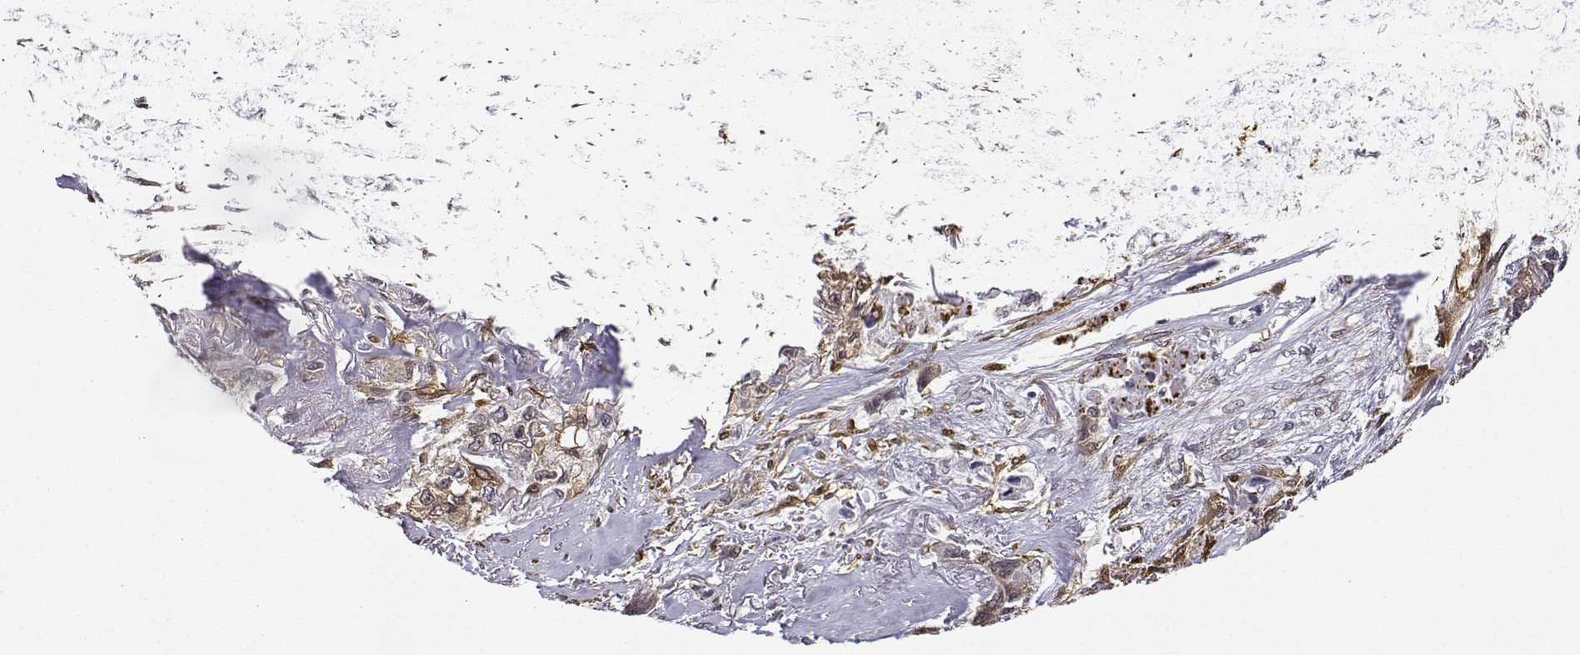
{"staining": {"intensity": "moderate", "quantity": "25%-75%", "location": "cytoplasmic/membranous"}, "tissue": "lung cancer", "cell_type": "Tumor cells", "image_type": "cancer", "snomed": [{"axis": "morphology", "description": "Squamous cell carcinoma, NOS"}, {"axis": "topography", "description": "Lung"}], "caption": "A histopathology image of human lung cancer (squamous cell carcinoma) stained for a protein displays moderate cytoplasmic/membranous brown staining in tumor cells. (DAB IHC, brown staining for protein, blue staining for nuclei).", "gene": "PHGDH", "patient": {"sex": "female", "age": 70}}